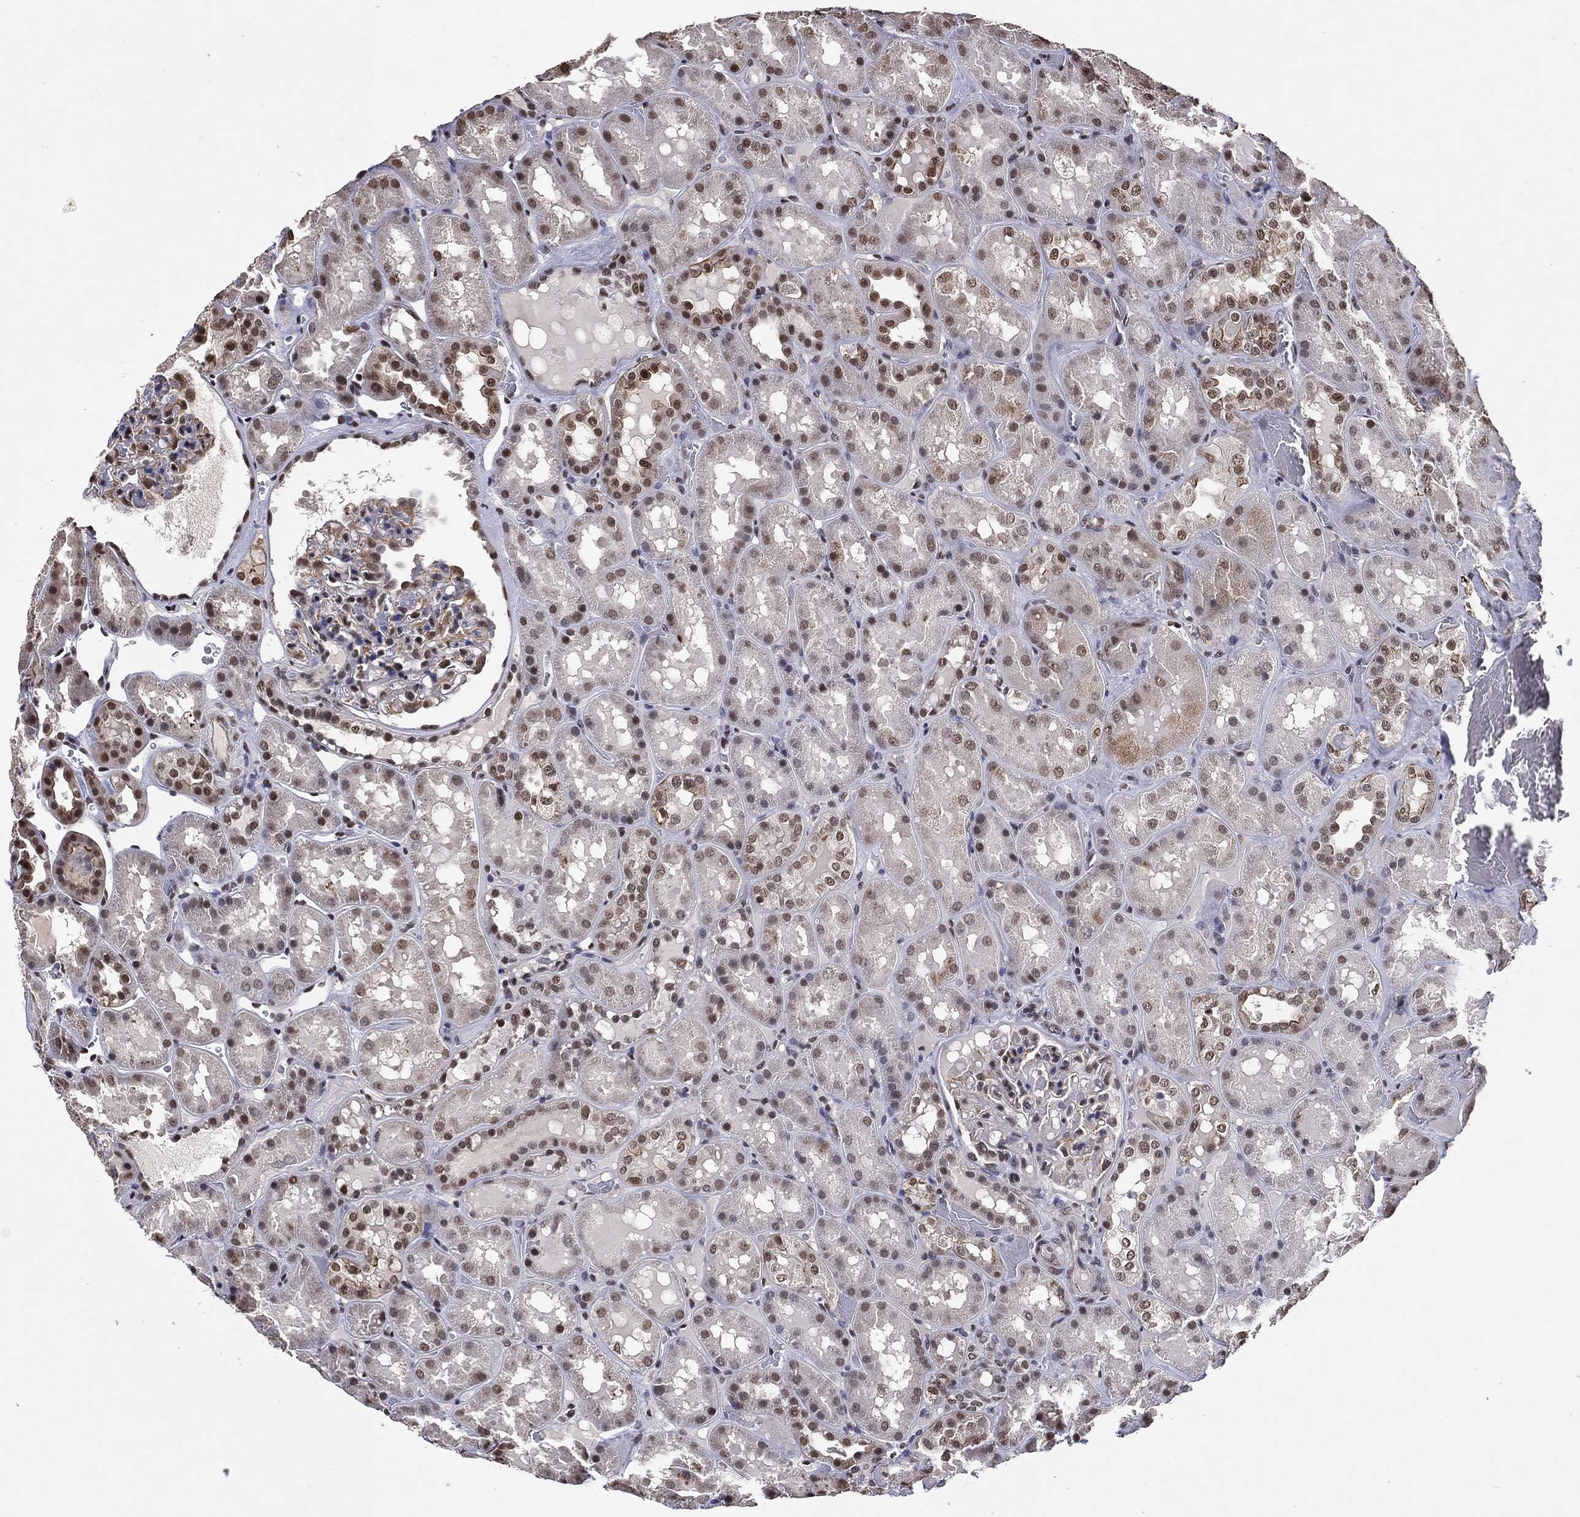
{"staining": {"intensity": "moderate", "quantity": ">75%", "location": "nuclear"}, "tissue": "kidney", "cell_type": "Cells in glomeruli", "image_type": "normal", "snomed": [{"axis": "morphology", "description": "Normal tissue, NOS"}, {"axis": "topography", "description": "Kidney"}], "caption": "DAB (3,3'-diaminobenzidine) immunohistochemical staining of benign kidney demonstrates moderate nuclear protein positivity in about >75% of cells in glomeruli. (DAB (3,3'-diaminobenzidine) = brown stain, brightfield microscopy at high magnification).", "gene": "ZBTB42", "patient": {"sex": "male", "age": 73}}